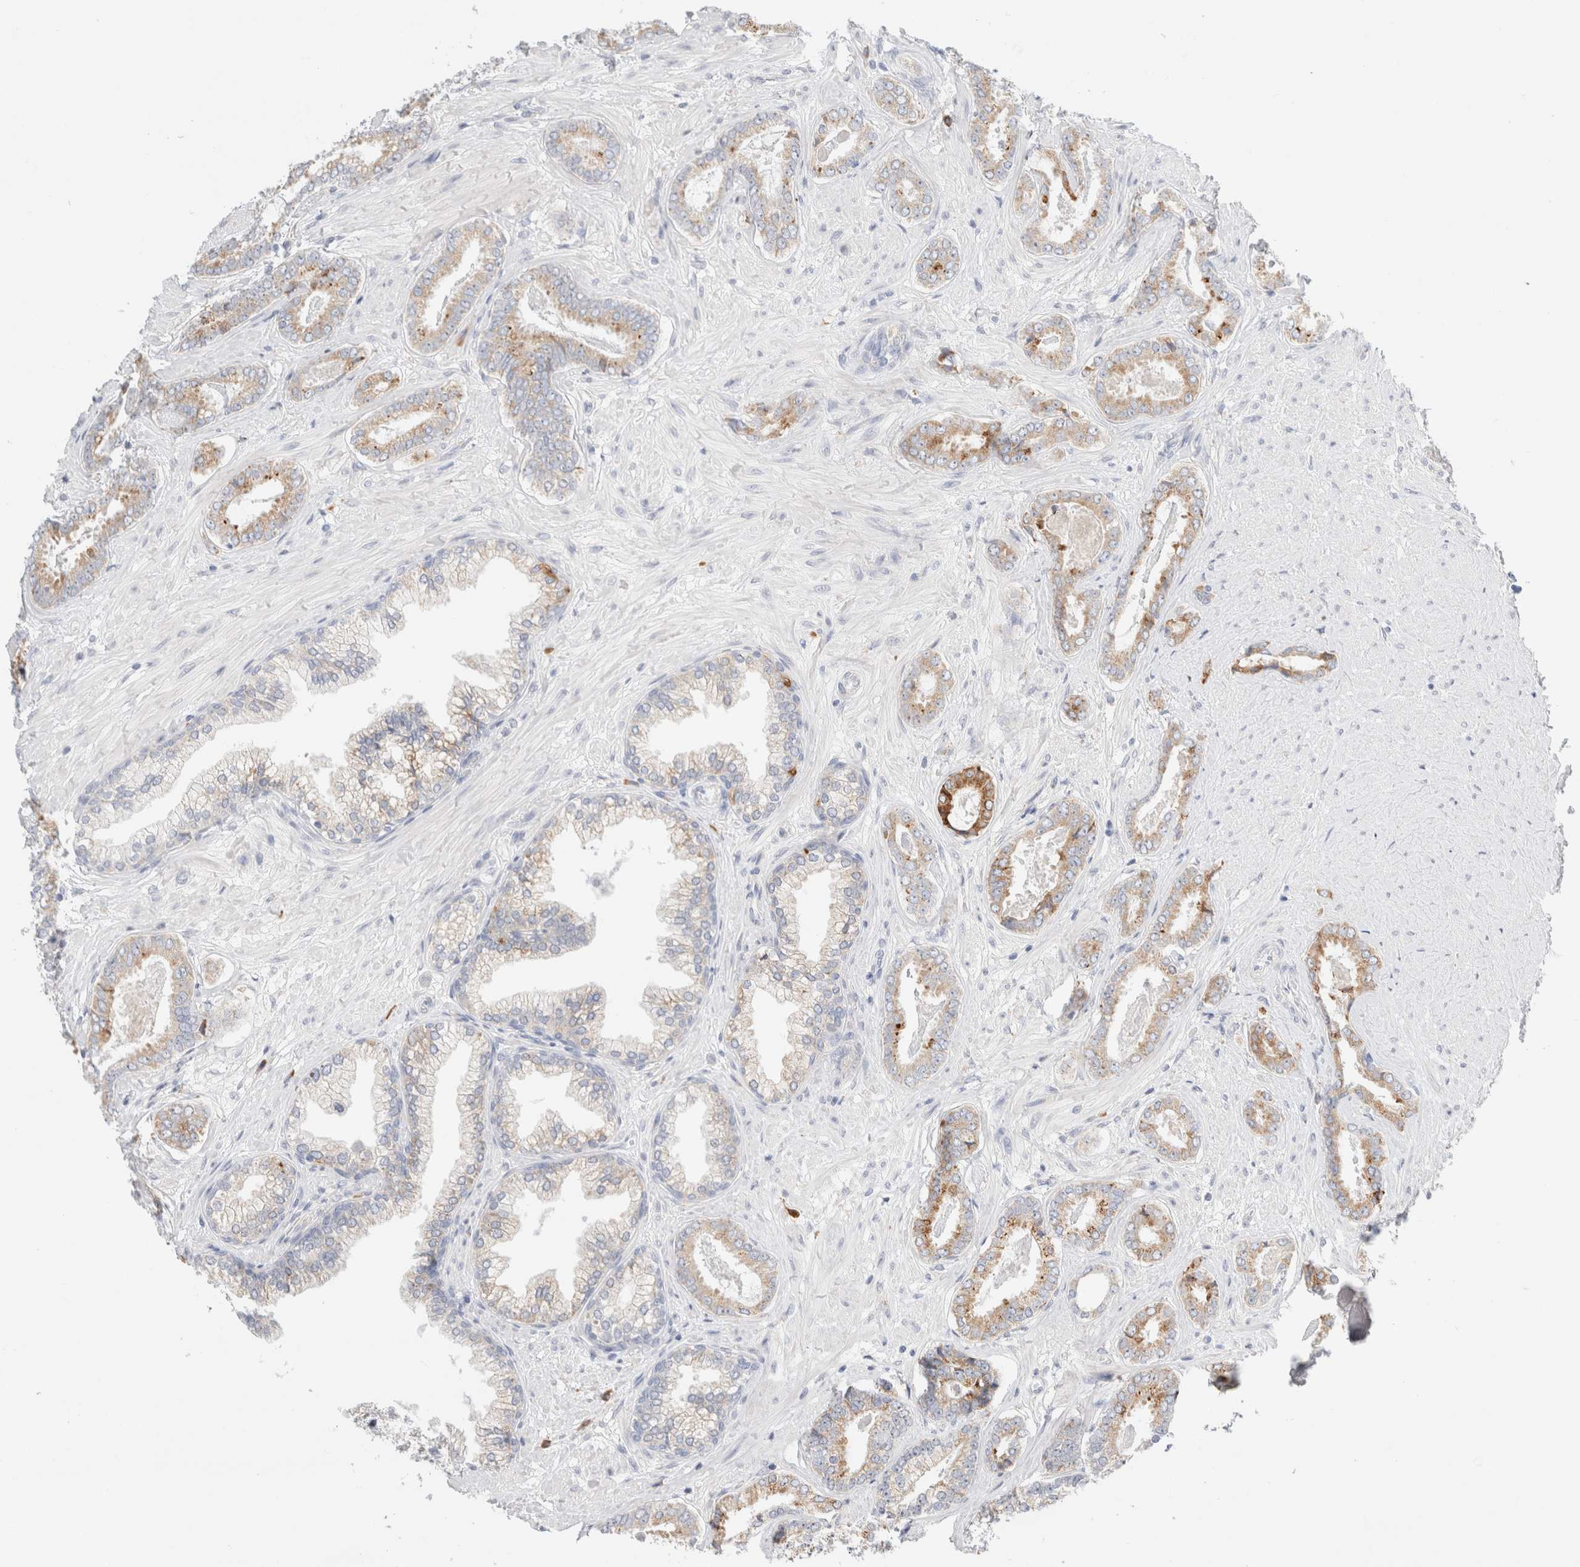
{"staining": {"intensity": "moderate", "quantity": "25%-75%", "location": "cytoplasmic/membranous"}, "tissue": "prostate cancer", "cell_type": "Tumor cells", "image_type": "cancer", "snomed": [{"axis": "morphology", "description": "Adenocarcinoma, Low grade"}, {"axis": "topography", "description": "Prostate"}], "caption": "The histopathology image reveals staining of prostate low-grade adenocarcinoma, revealing moderate cytoplasmic/membranous protein positivity (brown color) within tumor cells.", "gene": "CSK", "patient": {"sex": "male", "age": 71}}